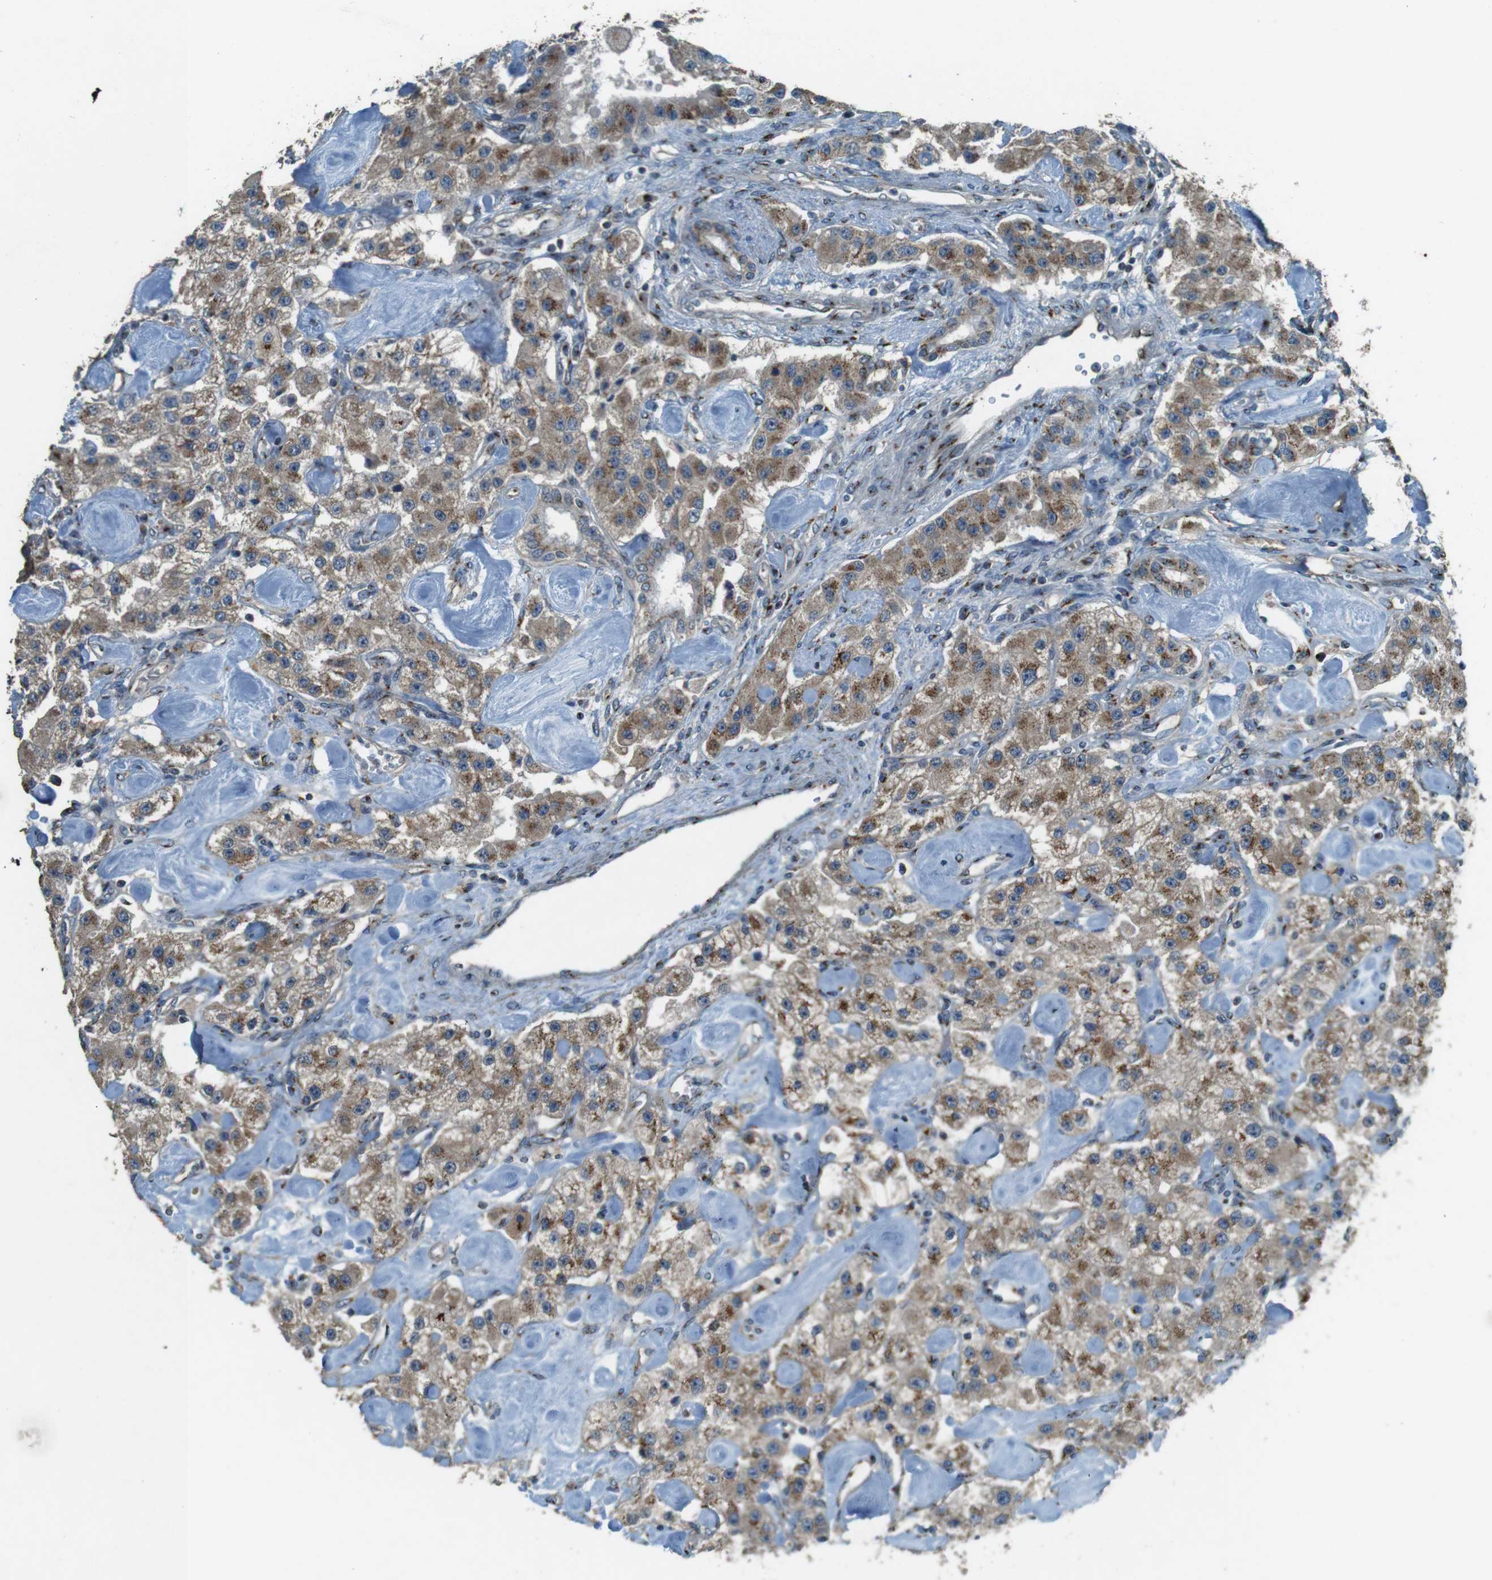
{"staining": {"intensity": "moderate", "quantity": ">75%", "location": "cytoplasmic/membranous"}, "tissue": "carcinoid", "cell_type": "Tumor cells", "image_type": "cancer", "snomed": [{"axis": "morphology", "description": "Carcinoid, malignant, NOS"}, {"axis": "topography", "description": "Pancreas"}], "caption": "High-magnification brightfield microscopy of carcinoid stained with DAB (brown) and counterstained with hematoxylin (blue). tumor cells exhibit moderate cytoplasmic/membranous positivity is appreciated in about>75% of cells.", "gene": "TMEM115", "patient": {"sex": "male", "age": 41}}